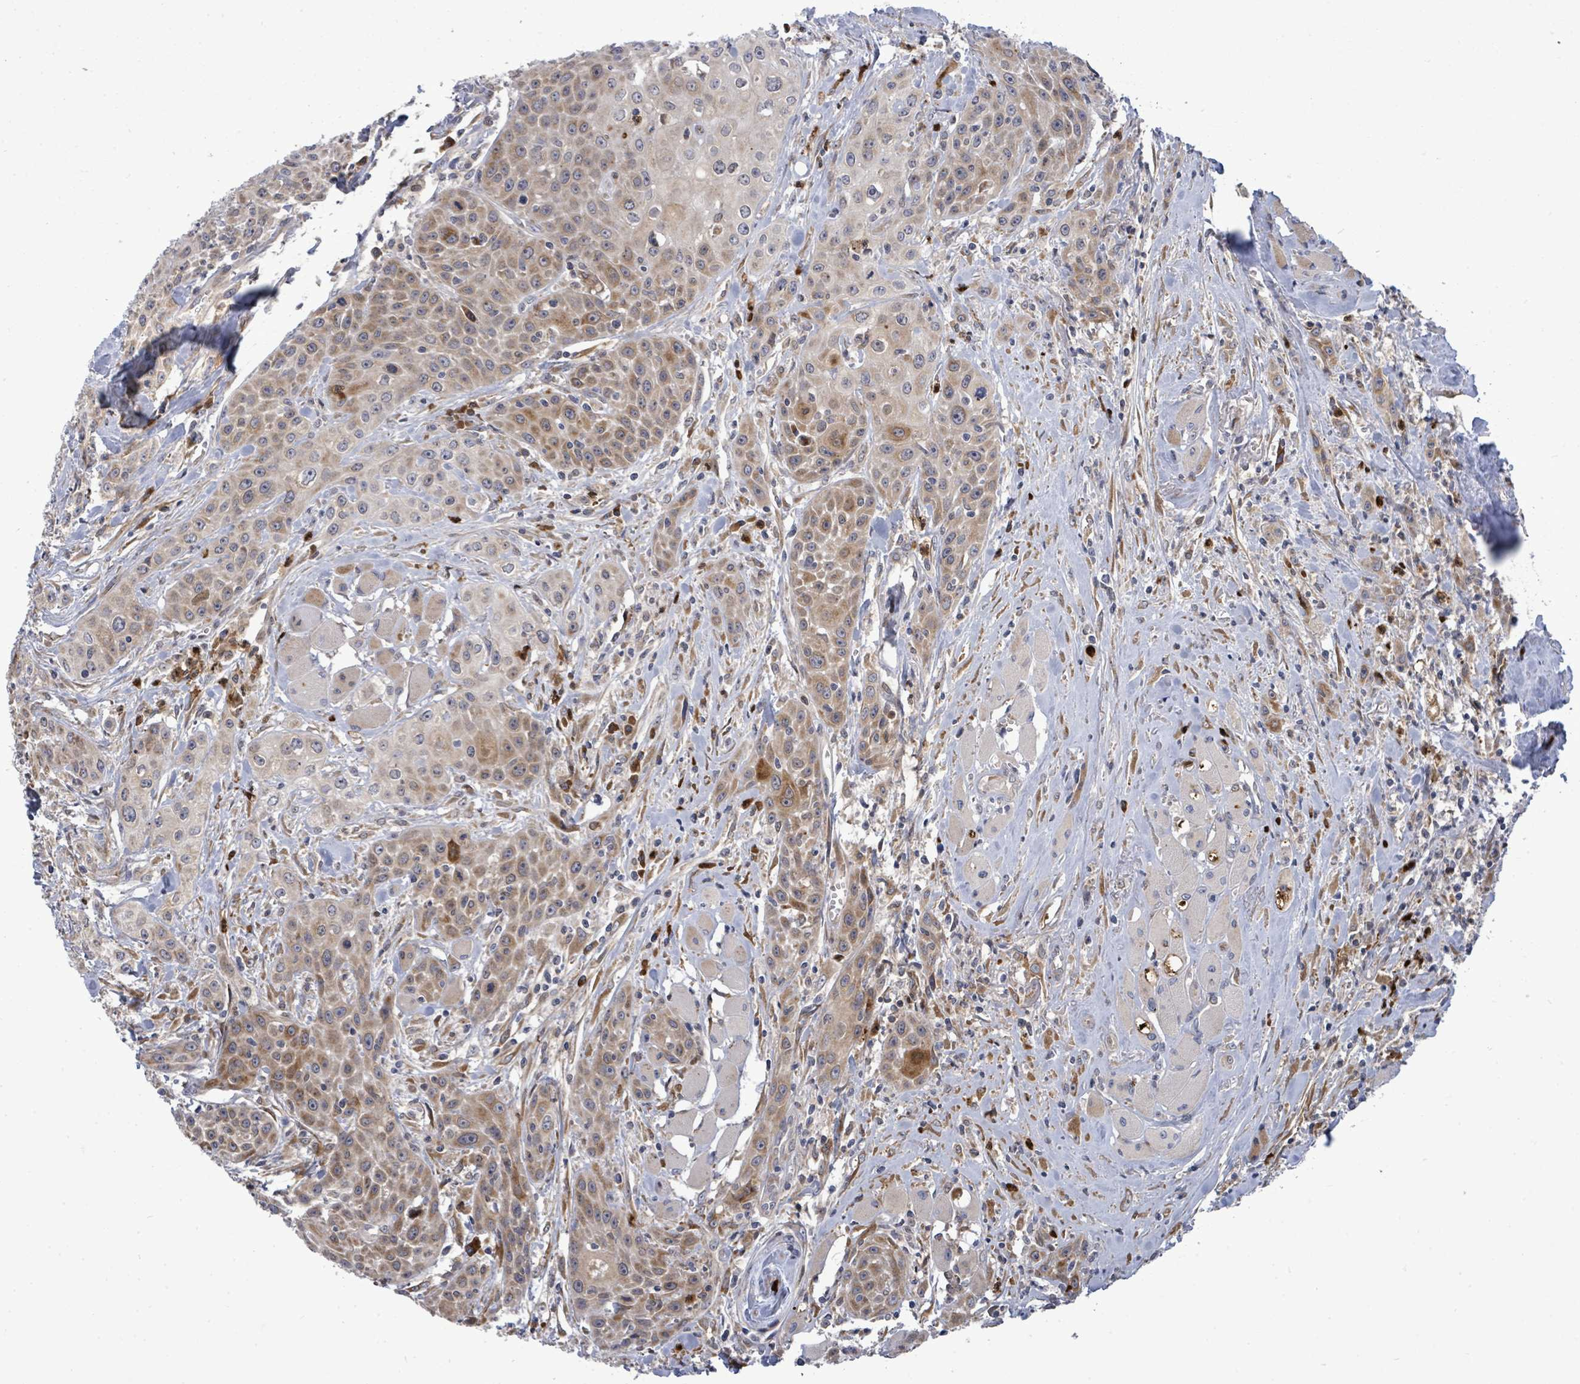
{"staining": {"intensity": "moderate", "quantity": "25%-75%", "location": "cytoplasmic/membranous"}, "tissue": "head and neck cancer", "cell_type": "Tumor cells", "image_type": "cancer", "snomed": [{"axis": "morphology", "description": "Squamous cell carcinoma, NOS"}, {"axis": "topography", "description": "Oral tissue"}, {"axis": "topography", "description": "Head-Neck"}], "caption": "Squamous cell carcinoma (head and neck) stained with a brown dye displays moderate cytoplasmic/membranous positive staining in approximately 25%-75% of tumor cells.", "gene": "SAR1A", "patient": {"sex": "female", "age": 82}}